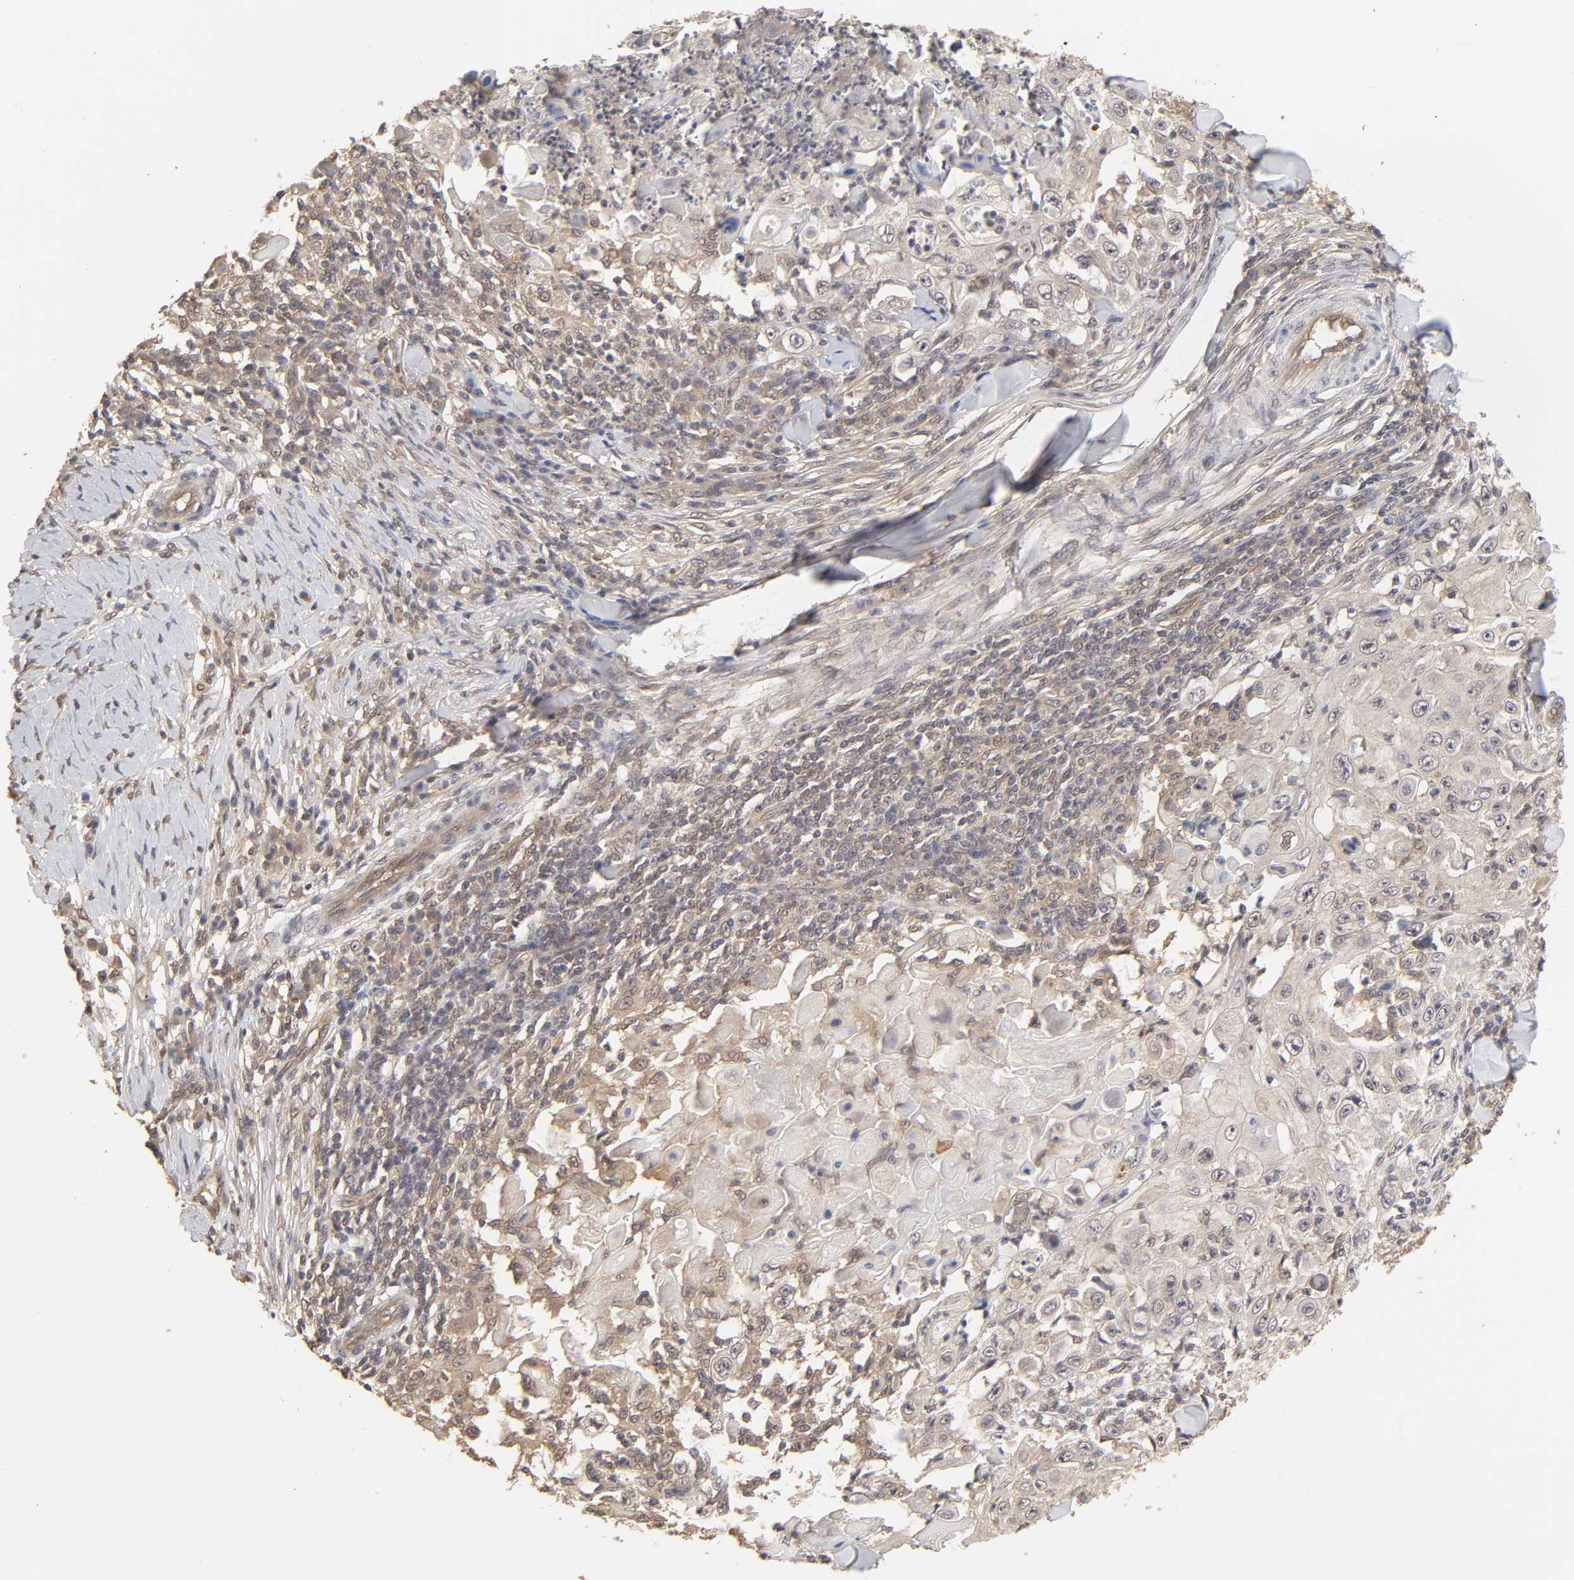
{"staining": {"intensity": "weak", "quantity": ">75%", "location": "cytoplasmic/membranous"}, "tissue": "skin cancer", "cell_type": "Tumor cells", "image_type": "cancer", "snomed": [{"axis": "morphology", "description": "Squamous cell carcinoma, NOS"}, {"axis": "topography", "description": "Skin"}], "caption": "DAB (3,3'-diaminobenzidine) immunohistochemical staining of skin squamous cell carcinoma shows weak cytoplasmic/membranous protein expression in about >75% of tumor cells. The protein is shown in brown color, while the nuclei are stained blue.", "gene": "MAPK1", "patient": {"sex": "male", "age": 86}}